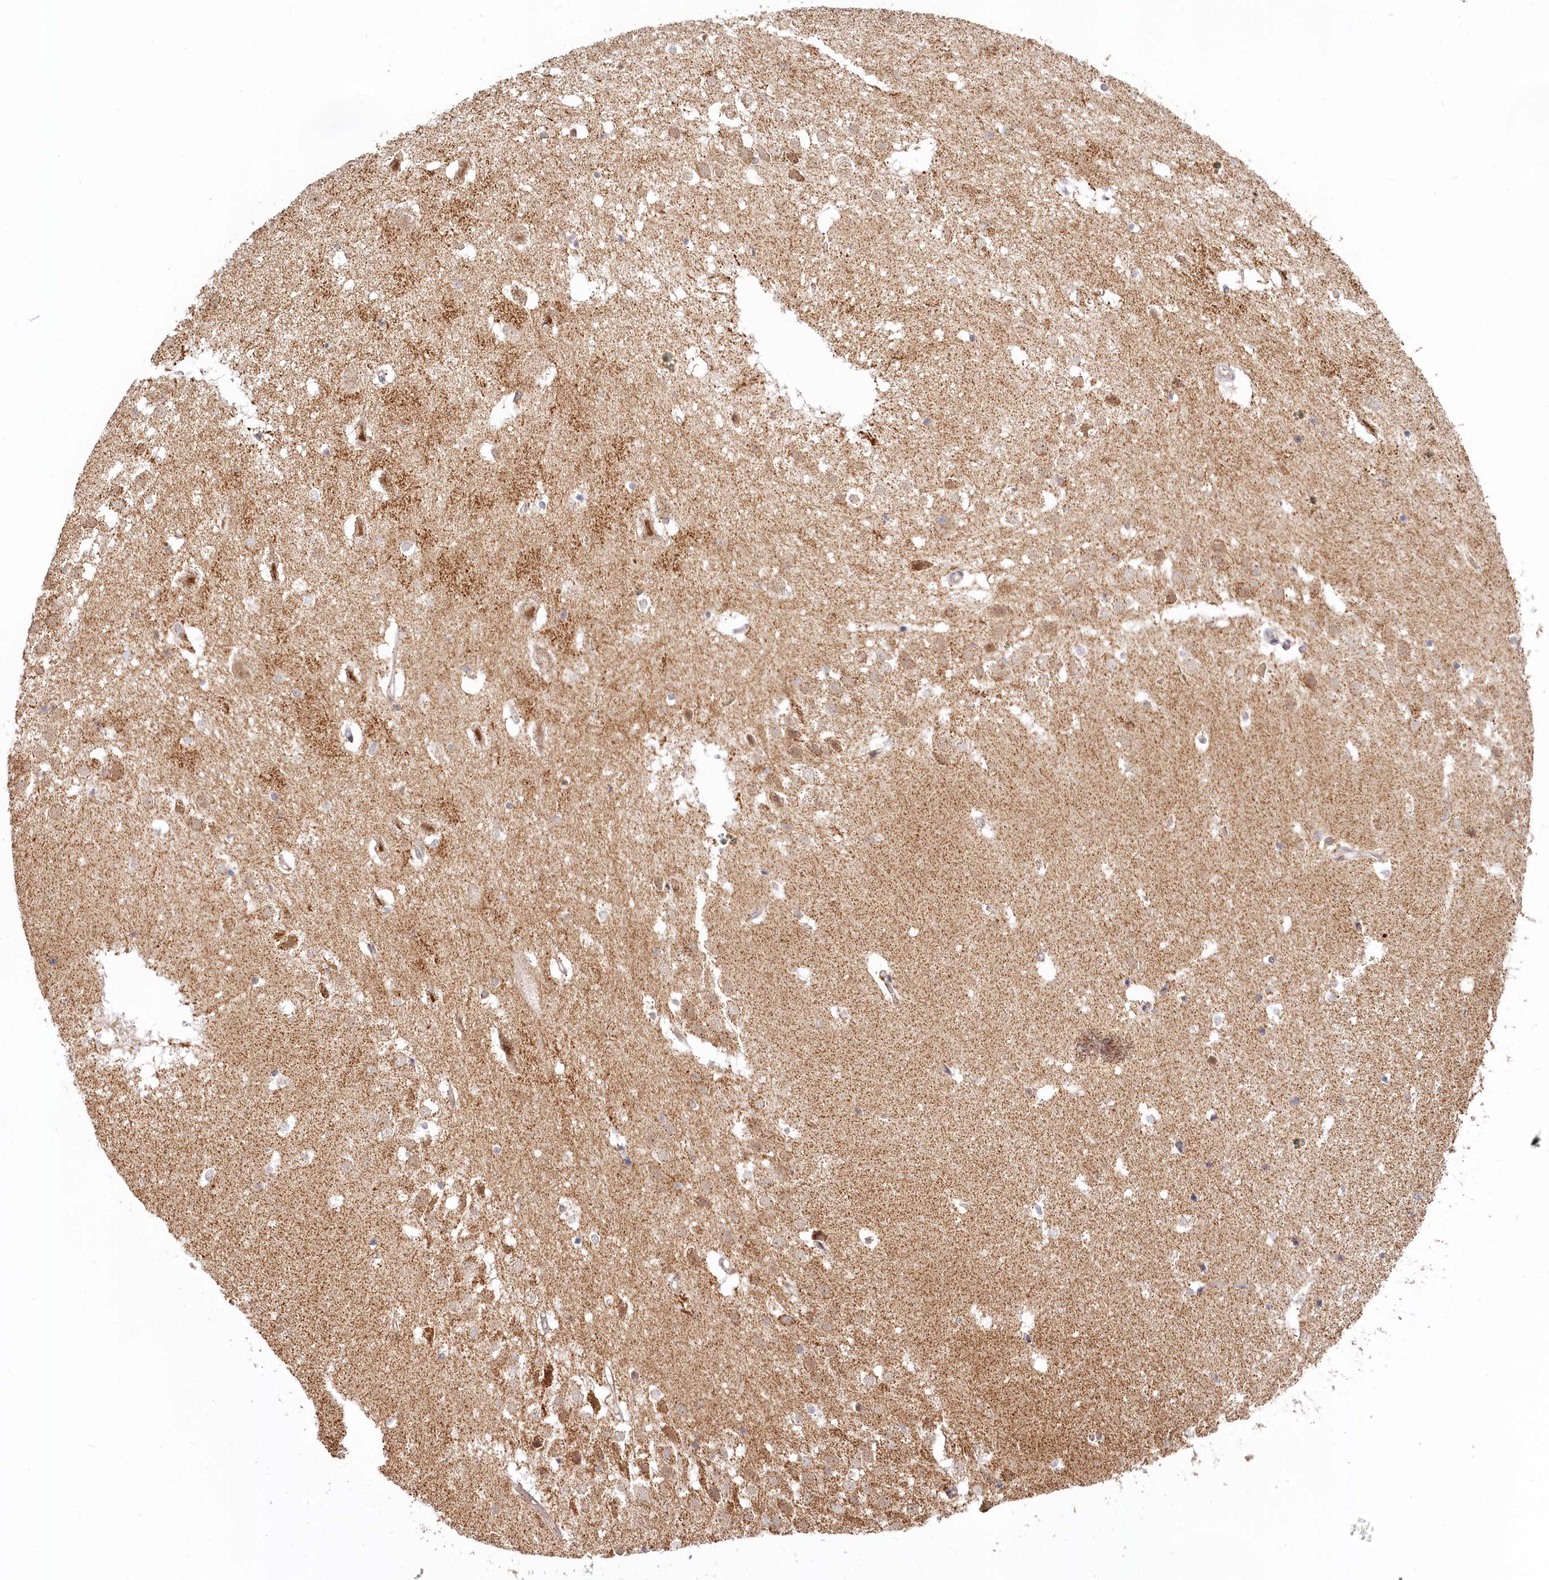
{"staining": {"intensity": "weak", "quantity": "<25%", "location": "cytoplasmic/membranous"}, "tissue": "hippocampus", "cell_type": "Glial cells", "image_type": "normal", "snomed": [{"axis": "morphology", "description": "Normal tissue, NOS"}, {"axis": "topography", "description": "Hippocampus"}], "caption": "A histopathology image of hippocampus stained for a protein displays no brown staining in glial cells. (DAB immunohistochemistry (IHC) with hematoxylin counter stain).", "gene": "RTN4IP1", "patient": {"sex": "female", "age": 52}}